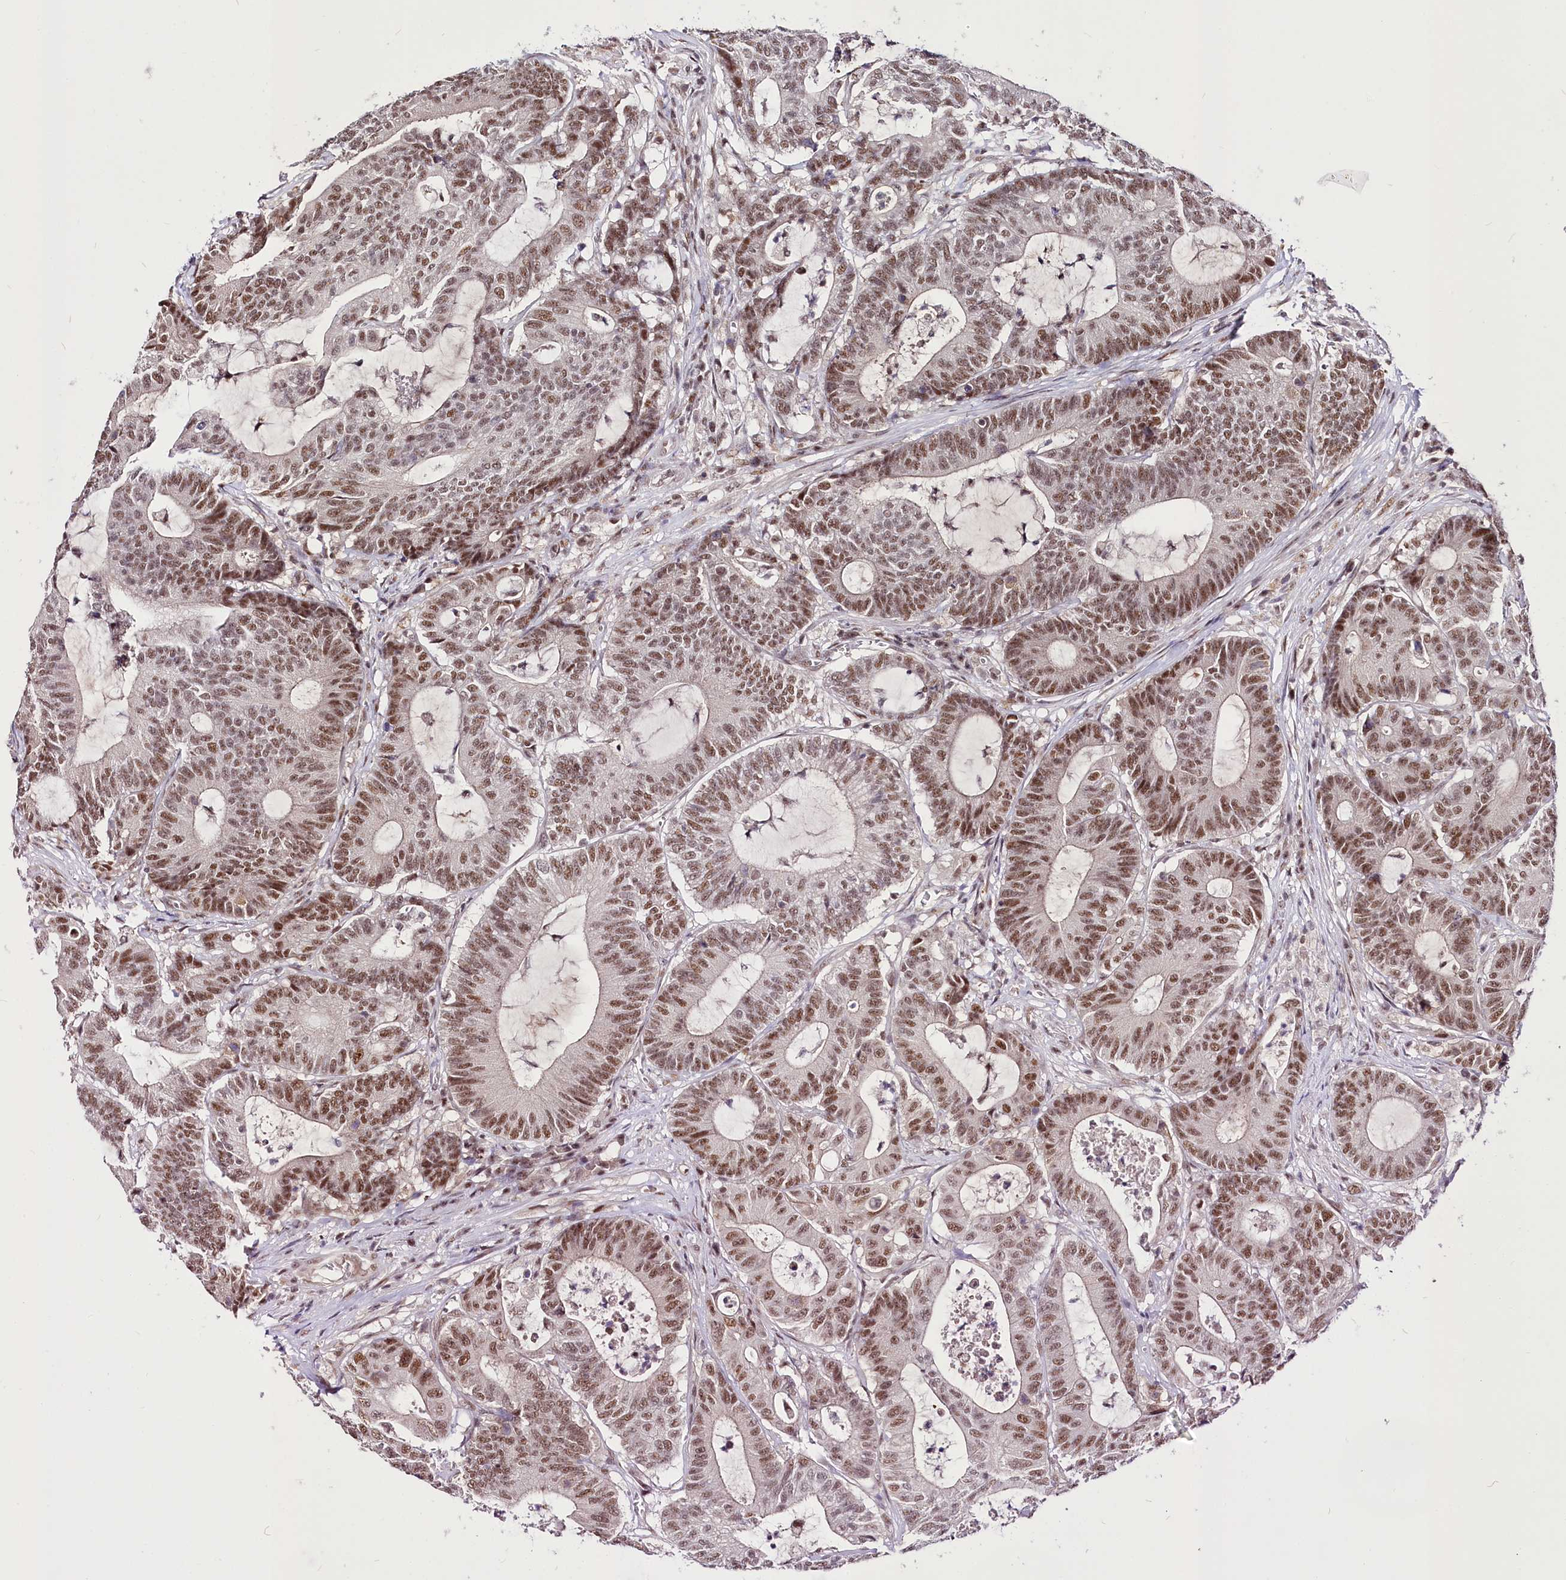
{"staining": {"intensity": "moderate", "quantity": ">75%", "location": "nuclear"}, "tissue": "colorectal cancer", "cell_type": "Tumor cells", "image_type": "cancer", "snomed": [{"axis": "morphology", "description": "Adenocarcinoma, NOS"}, {"axis": "topography", "description": "Colon"}], "caption": "Immunohistochemical staining of human colorectal cancer reveals medium levels of moderate nuclear expression in approximately >75% of tumor cells.", "gene": "POLA2", "patient": {"sex": "female", "age": 84}}